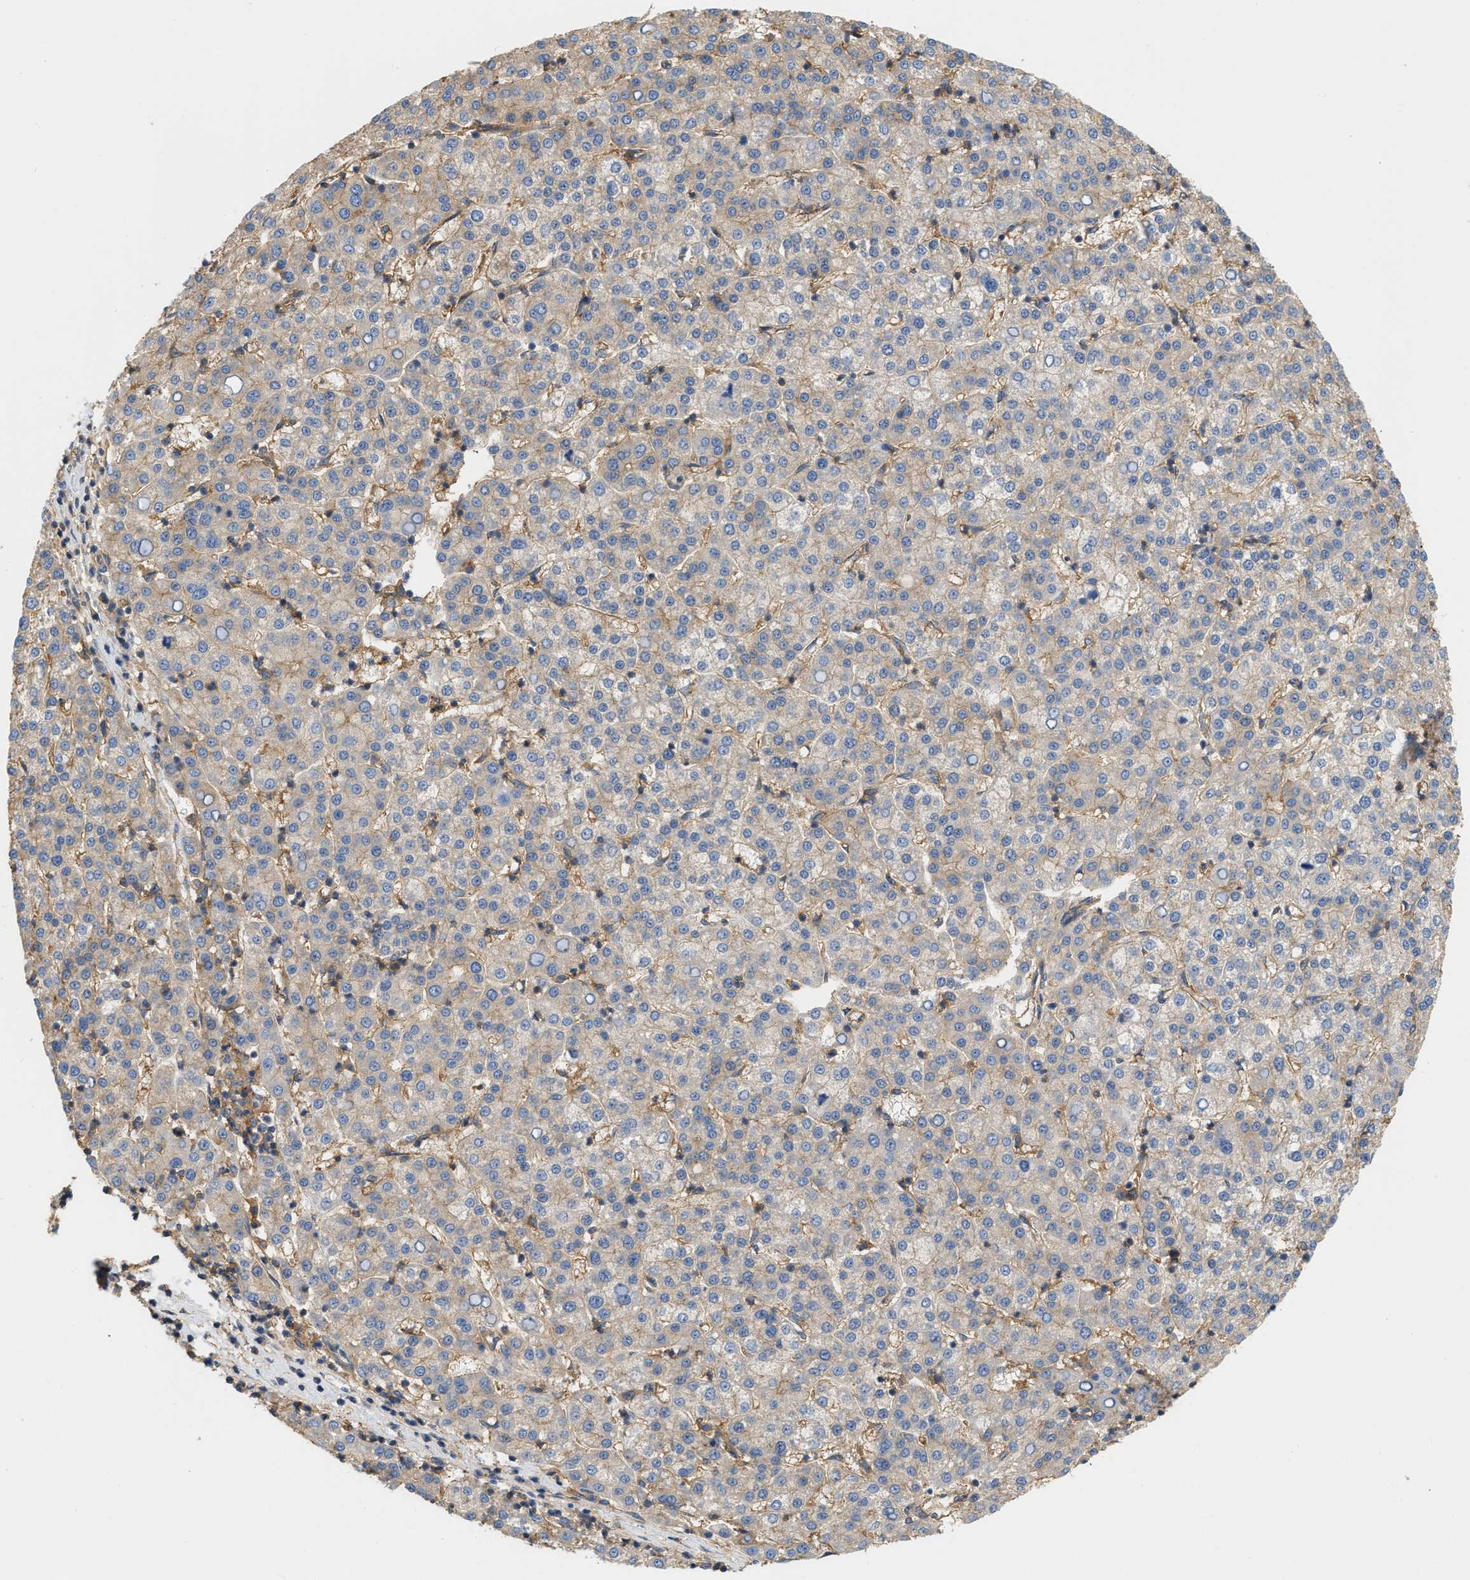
{"staining": {"intensity": "weak", "quantity": "25%-75%", "location": "cytoplasmic/membranous"}, "tissue": "liver cancer", "cell_type": "Tumor cells", "image_type": "cancer", "snomed": [{"axis": "morphology", "description": "Carcinoma, Hepatocellular, NOS"}, {"axis": "topography", "description": "Liver"}], "caption": "A photomicrograph of liver hepatocellular carcinoma stained for a protein displays weak cytoplasmic/membranous brown staining in tumor cells.", "gene": "GNB4", "patient": {"sex": "female", "age": 58}}